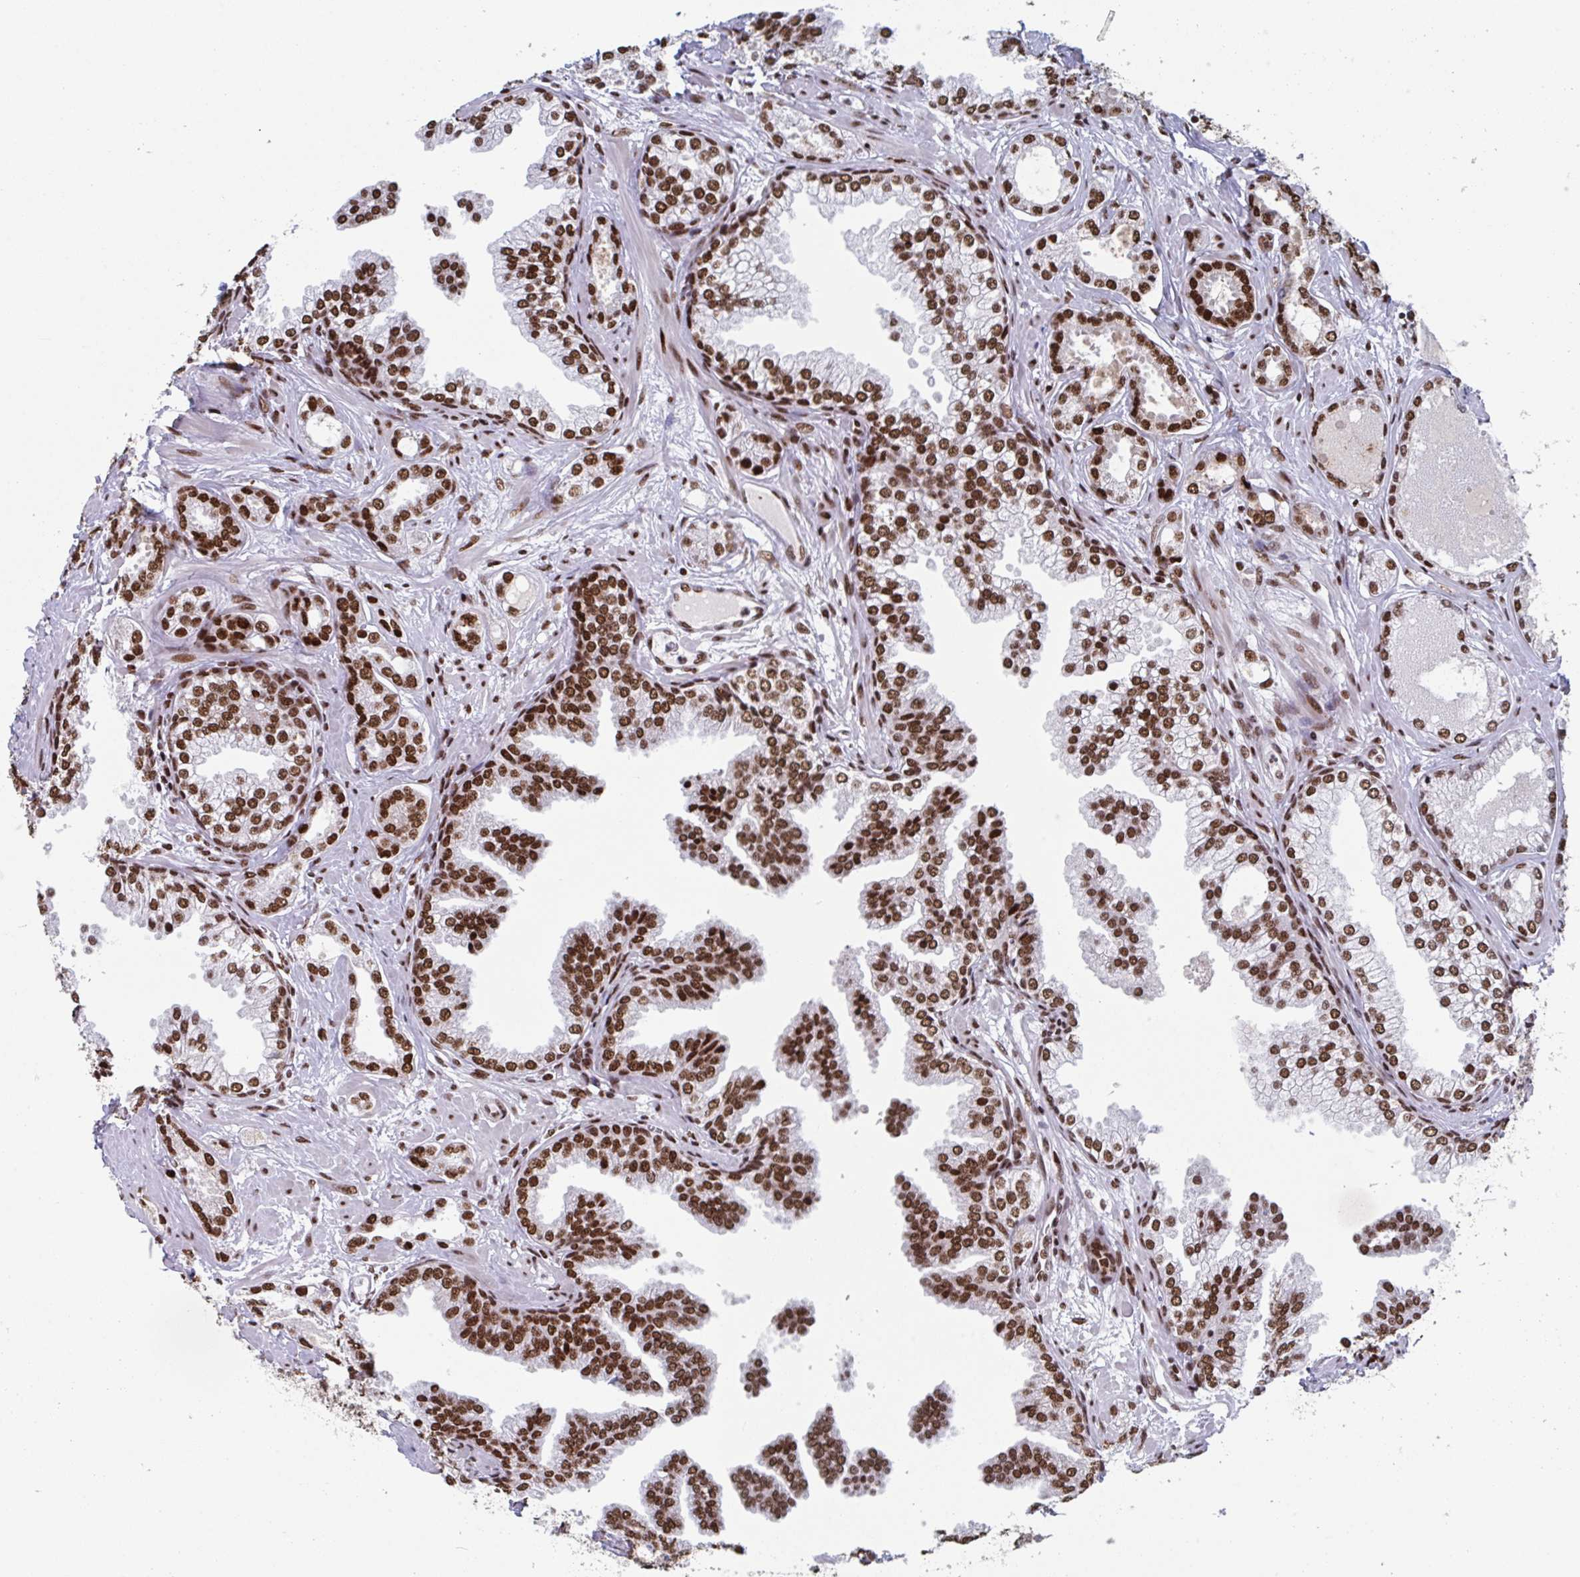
{"staining": {"intensity": "strong", "quantity": ">75%", "location": "nuclear"}, "tissue": "prostate cancer", "cell_type": "Tumor cells", "image_type": "cancer", "snomed": [{"axis": "morphology", "description": "Adenocarcinoma, Medium grade"}, {"axis": "topography", "description": "Prostate"}], "caption": "Immunohistochemistry (DAB) staining of human prostate adenocarcinoma (medium-grade) shows strong nuclear protein staining in about >75% of tumor cells.", "gene": "ZNF607", "patient": {"sex": "male", "age": 57}}